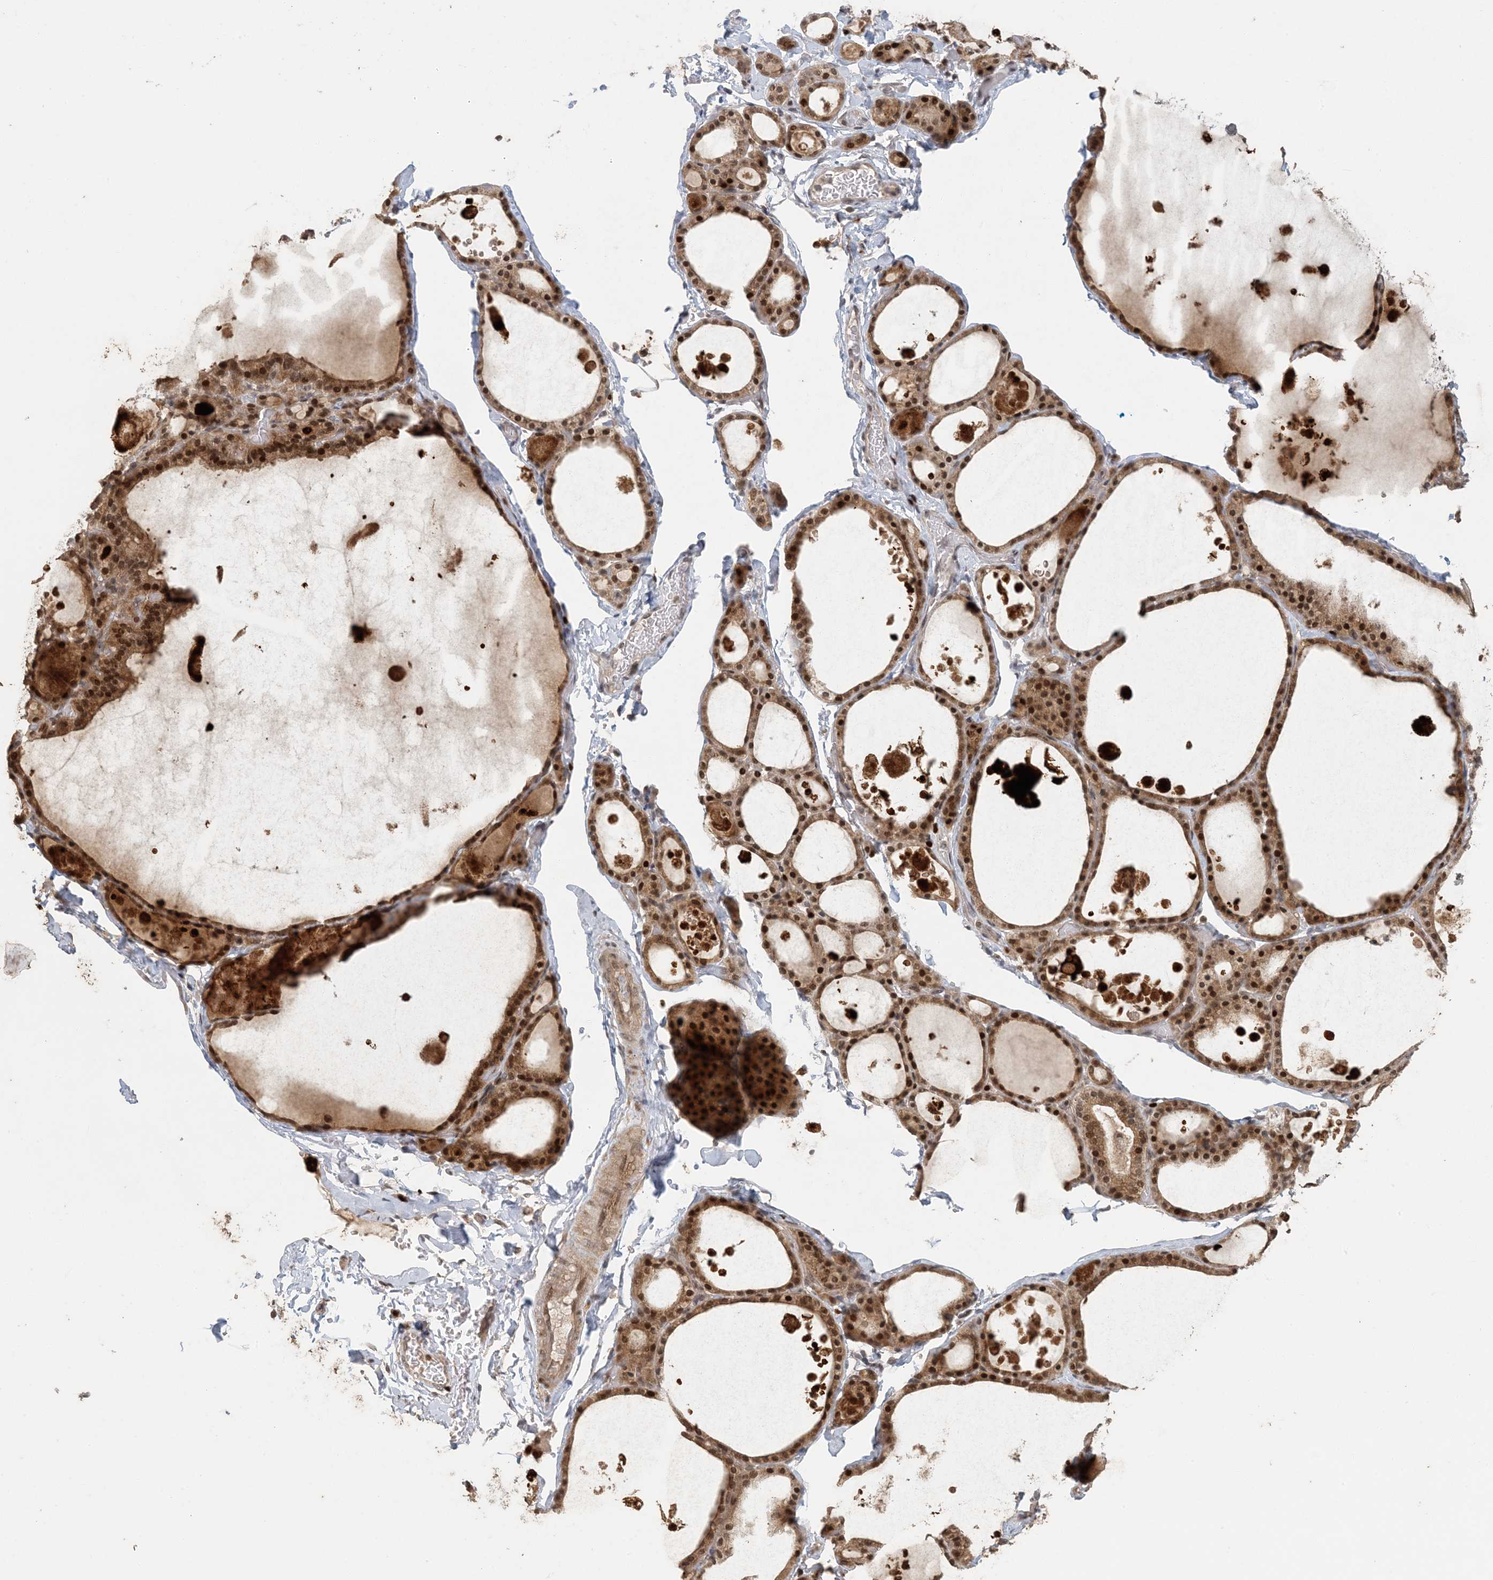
{"staining": {"intensity": "strong", "quantity": ">75%", "location": "cytoplasmic/membranous,nuclear"}, "tissue": "thyroid gland", "cell_type": "Glandular cells", "image_type": "normal", "snomed": [{"axis": "morphology", "description": "Normal tissue, NOS"}, {"axis": "topography", "description": "Thyroid gland"}], "caption": "The histopathology image shows immunohistochemical staining of benign thyroid gland. There is strong cytoplasmic/membranous,nuclear positivity is seen in about >75% of glandular cells.", "gene": "ATP13A2", "patient": {"sex": "male", "age": 56}}